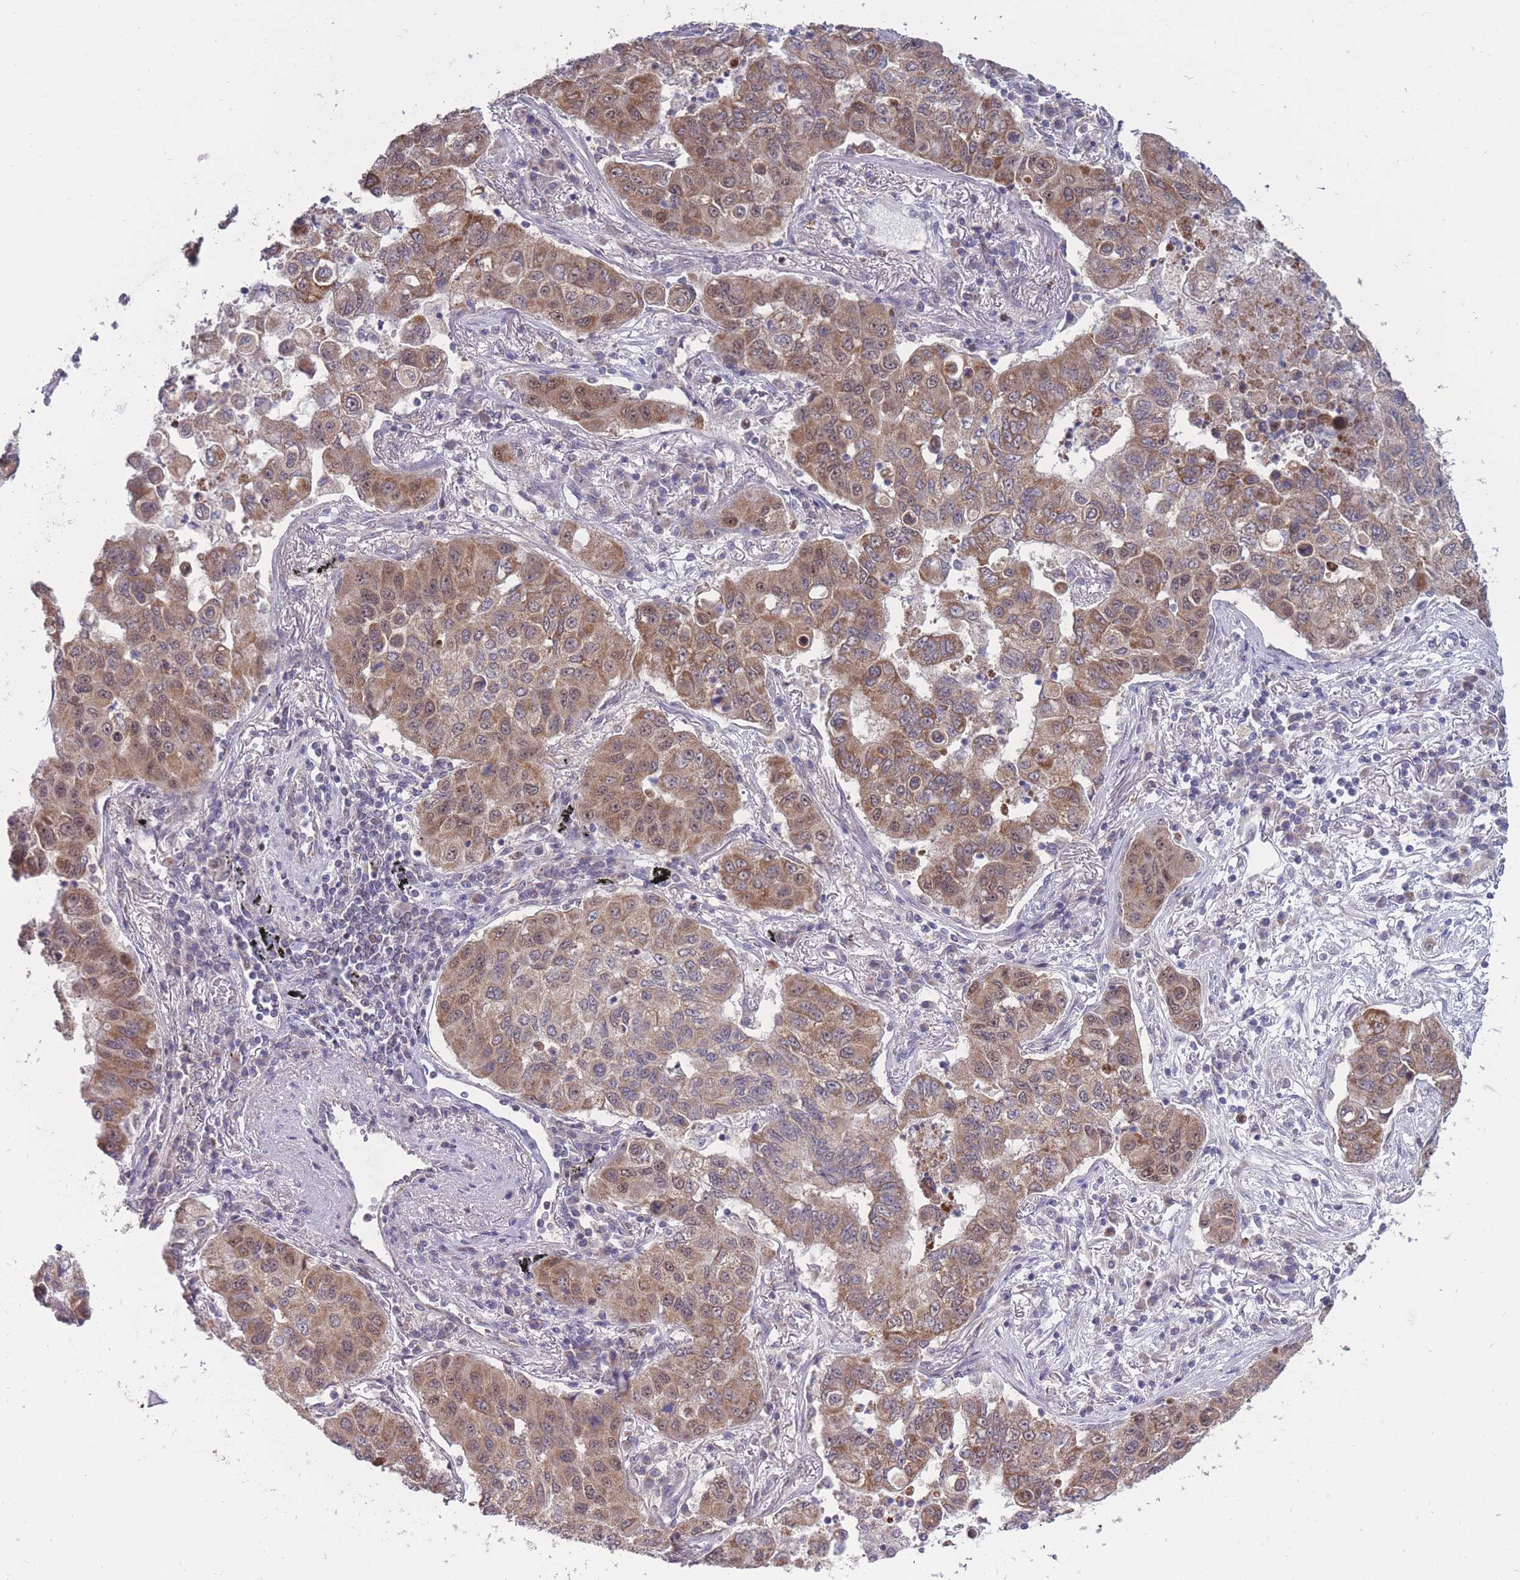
{"staining": {"intensity": "moderate", "quantity": ">75%", "location": "cytoplasmic/membranous,nuclear"}, "tissue": "lung cancer", "cell_type": "Tumor cells", "image_type": "cancer", "snomed": [{"axis": "morphology", "description": "Squamous cell carcinoma, NOS"}, {"axis": "topography", "description": "Lung"}], "caption": "Squamous cell carcinoma (lung) stained with a brown dye reveals moderate cytoplasmic/membranous and nuclear positive expression in about >75% of tumor cells.", "gene": "MCIDAS", "patient": {"sex": "male", "age": 74}}